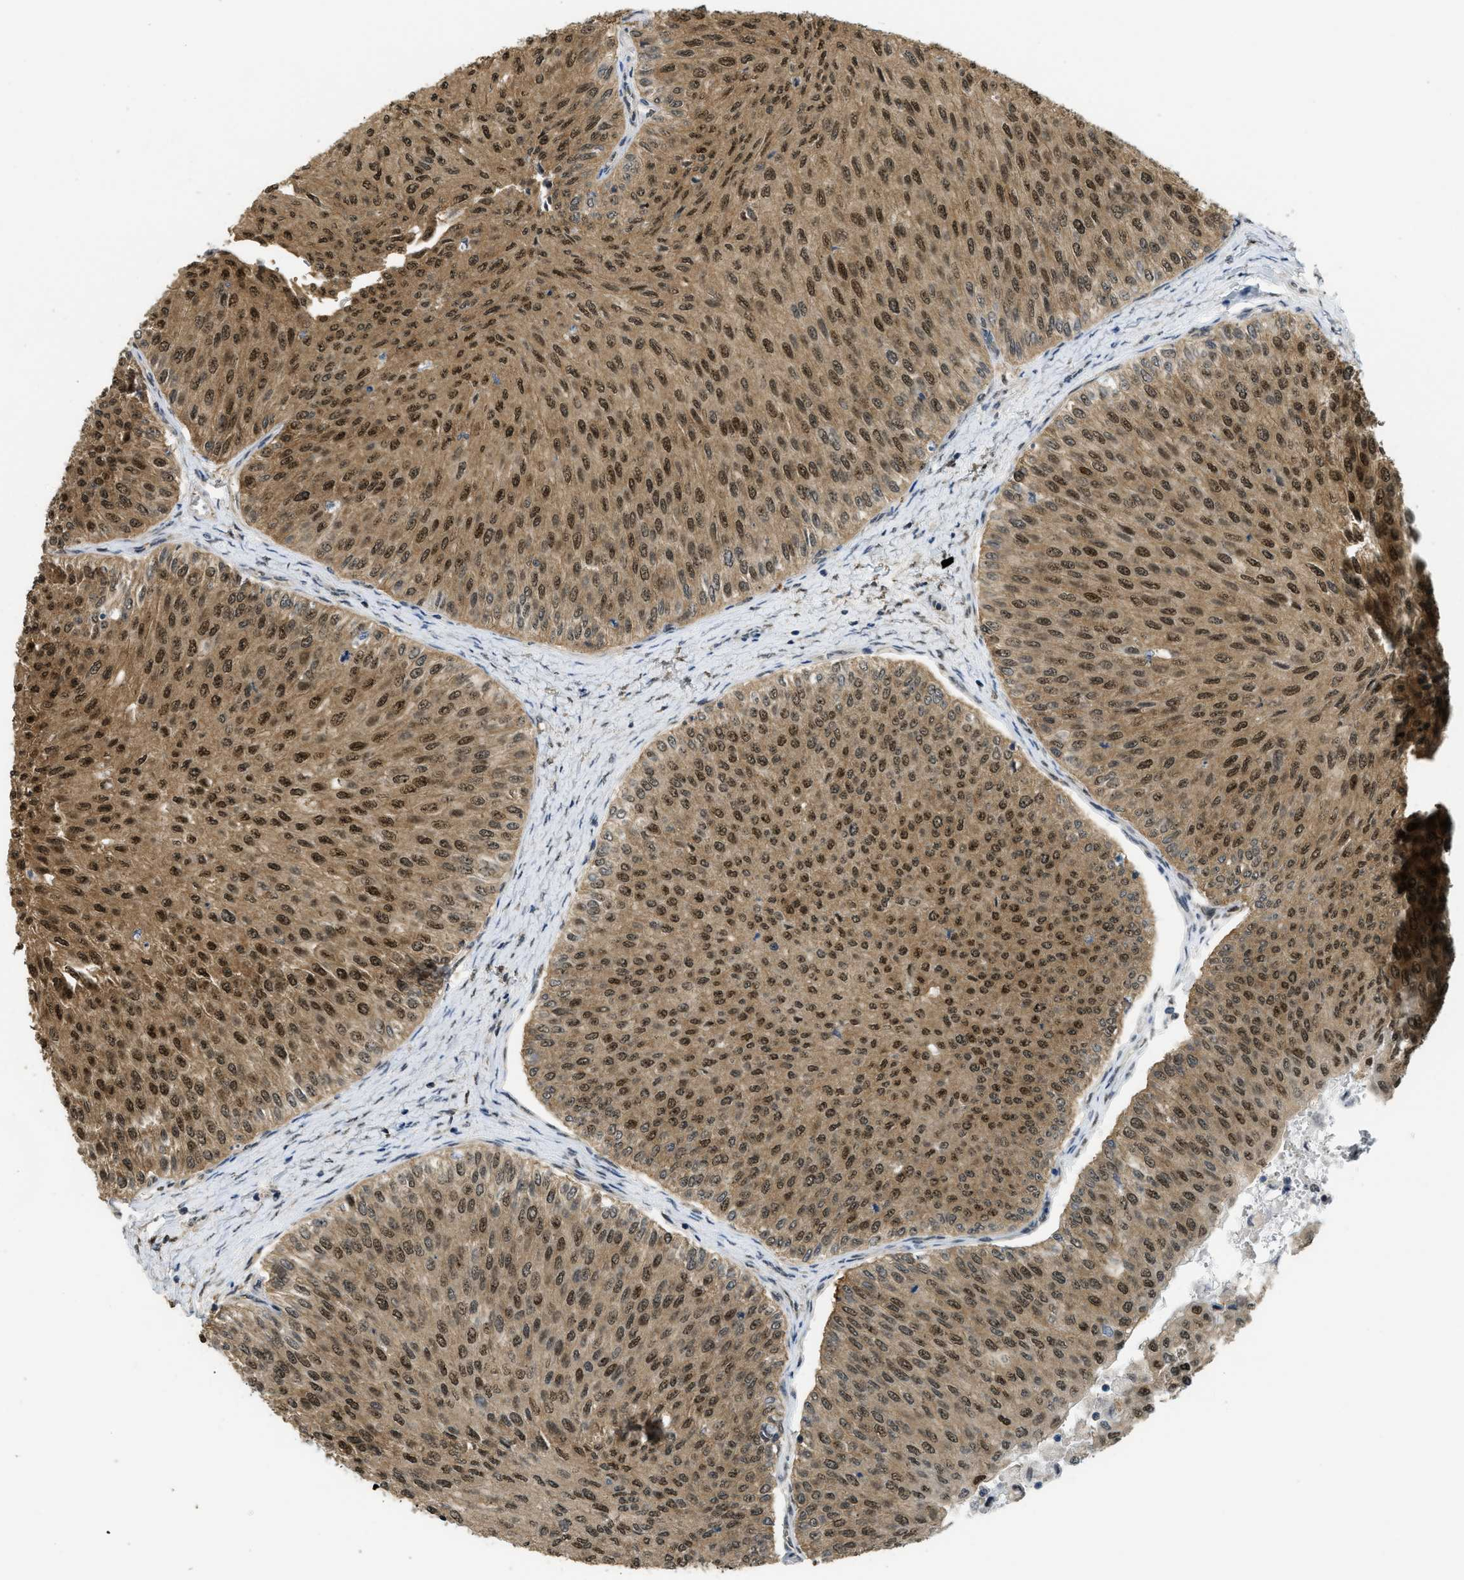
{"staining": {"intensity": "strong", "quantity": ">75%", "location": "cytoplasmic/membranous,nuclear"}, "tissue": "urothelial cancer", "cell_type": "Tumor cells", "image_type": "cancer", "snomed": [{"axis": "morphology", "description": "Urothelial carcinoma, Low grade"}, {"axis": "topography", "description": "Urinary bladder"}], "caption": "A high-resolution micrograph shows immunohistochemistry (IHC) staining of urothelial cancer, which shows strong cytoplasmic/membranous and nuclear staining in approximately >75% of tumor cells.", "gene": "PSMC5", "patient": {"sex": "male", "age": 78}}